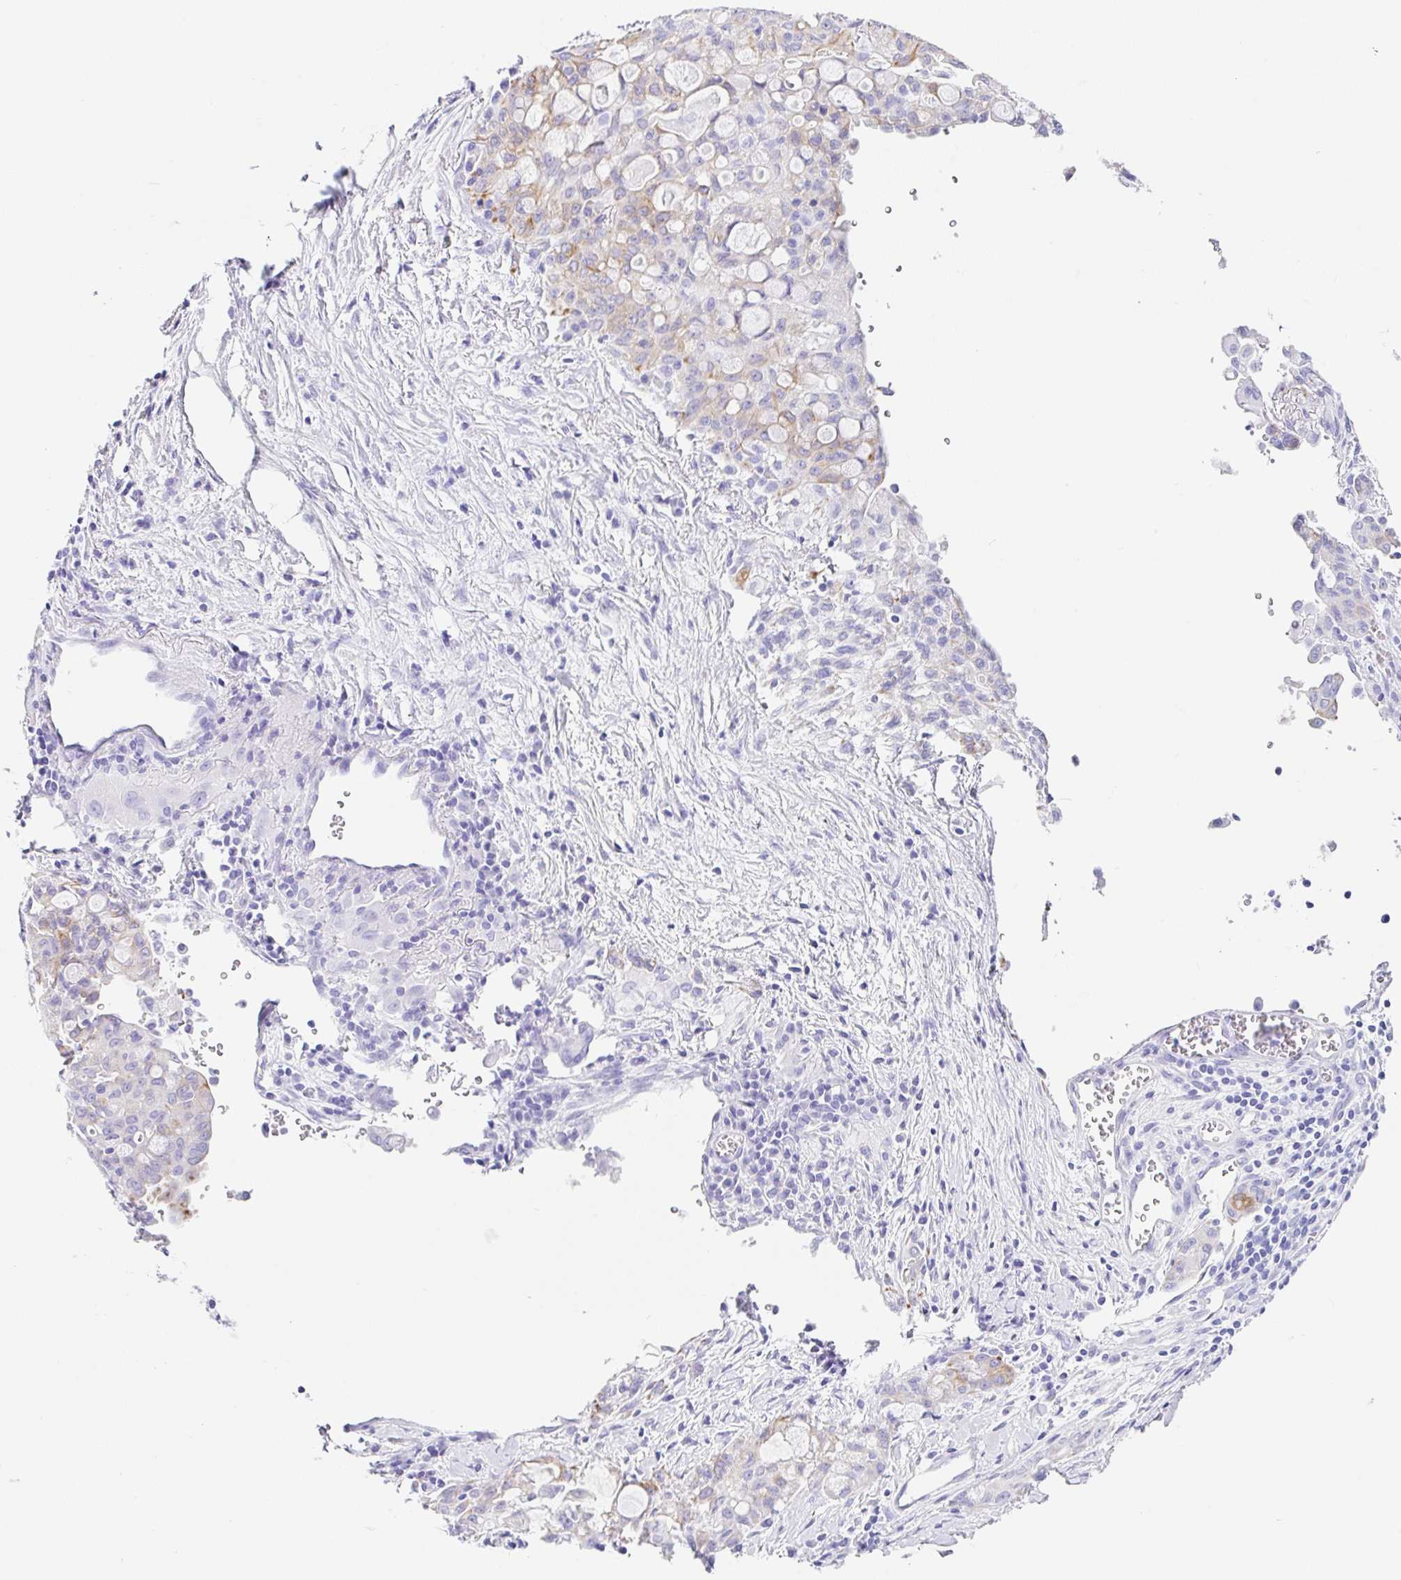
{"staining": {"intensity": "weak", "quantity": "<25%", "location": "cytoplasmic/membranous"}, "tissue": "lung cancer", "cell_type": "Tumor cells", "image_type": "cancer", "snomed": [{"axis": "morphology", "description": "Adenocarcinoma, NOS"}, {"axis": "topography", "description": "Lung"}], "caption": "The immunohistochemistry (IHC) histopathology image has no significant expression in tumor cells of lung cancer tissue. (DAB (3,3'-diaminobenzidine) IHC, high magnification).", "gene": "CLDND2", "patient": {"sex": "female", "age": 44}}